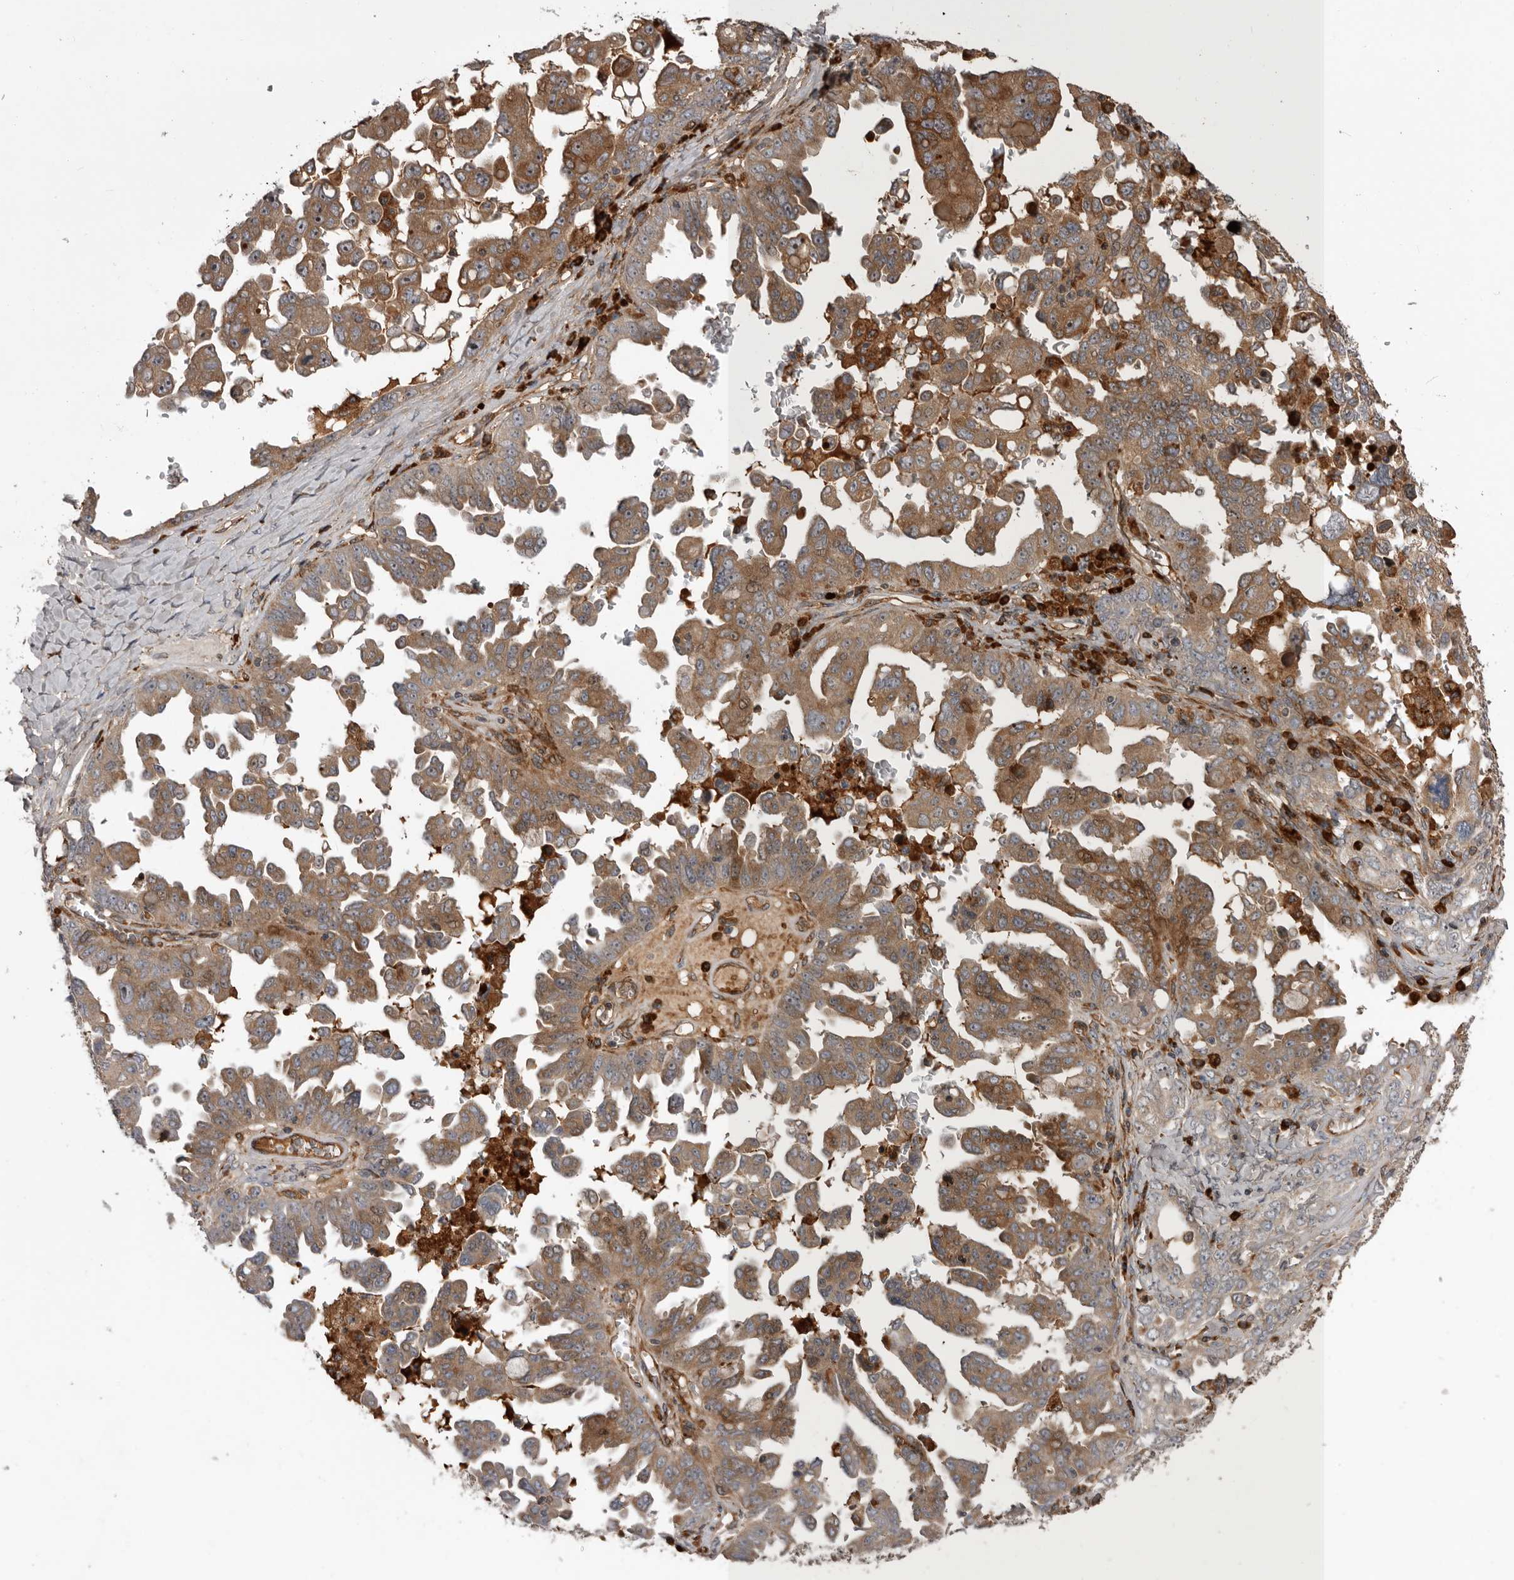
{"staining": {"intensity": "moderate", "quantity": ">75%", "location": "cytoplasmic/membranous"}, "tissue": "ovarian cancer", "cell_type": "Tumor cells", "image_type": "cancer", "snomed": [{"axis": "morphology", "description": "Carcinoma, endometroid"}, {"axis": "topography", "description": "Ovary"}], "caption": "Immunohistochemistry (DAB (3,3'-diaminobenzidine)) staining of human endometroid carcinoma (ovarian) exhibits moderate cytoplasmic/membranous protein staining in approximately >75% of tumor cells.", "gene": "RAB3GAP2", "patient": {"sex": "female", "age": 62}}